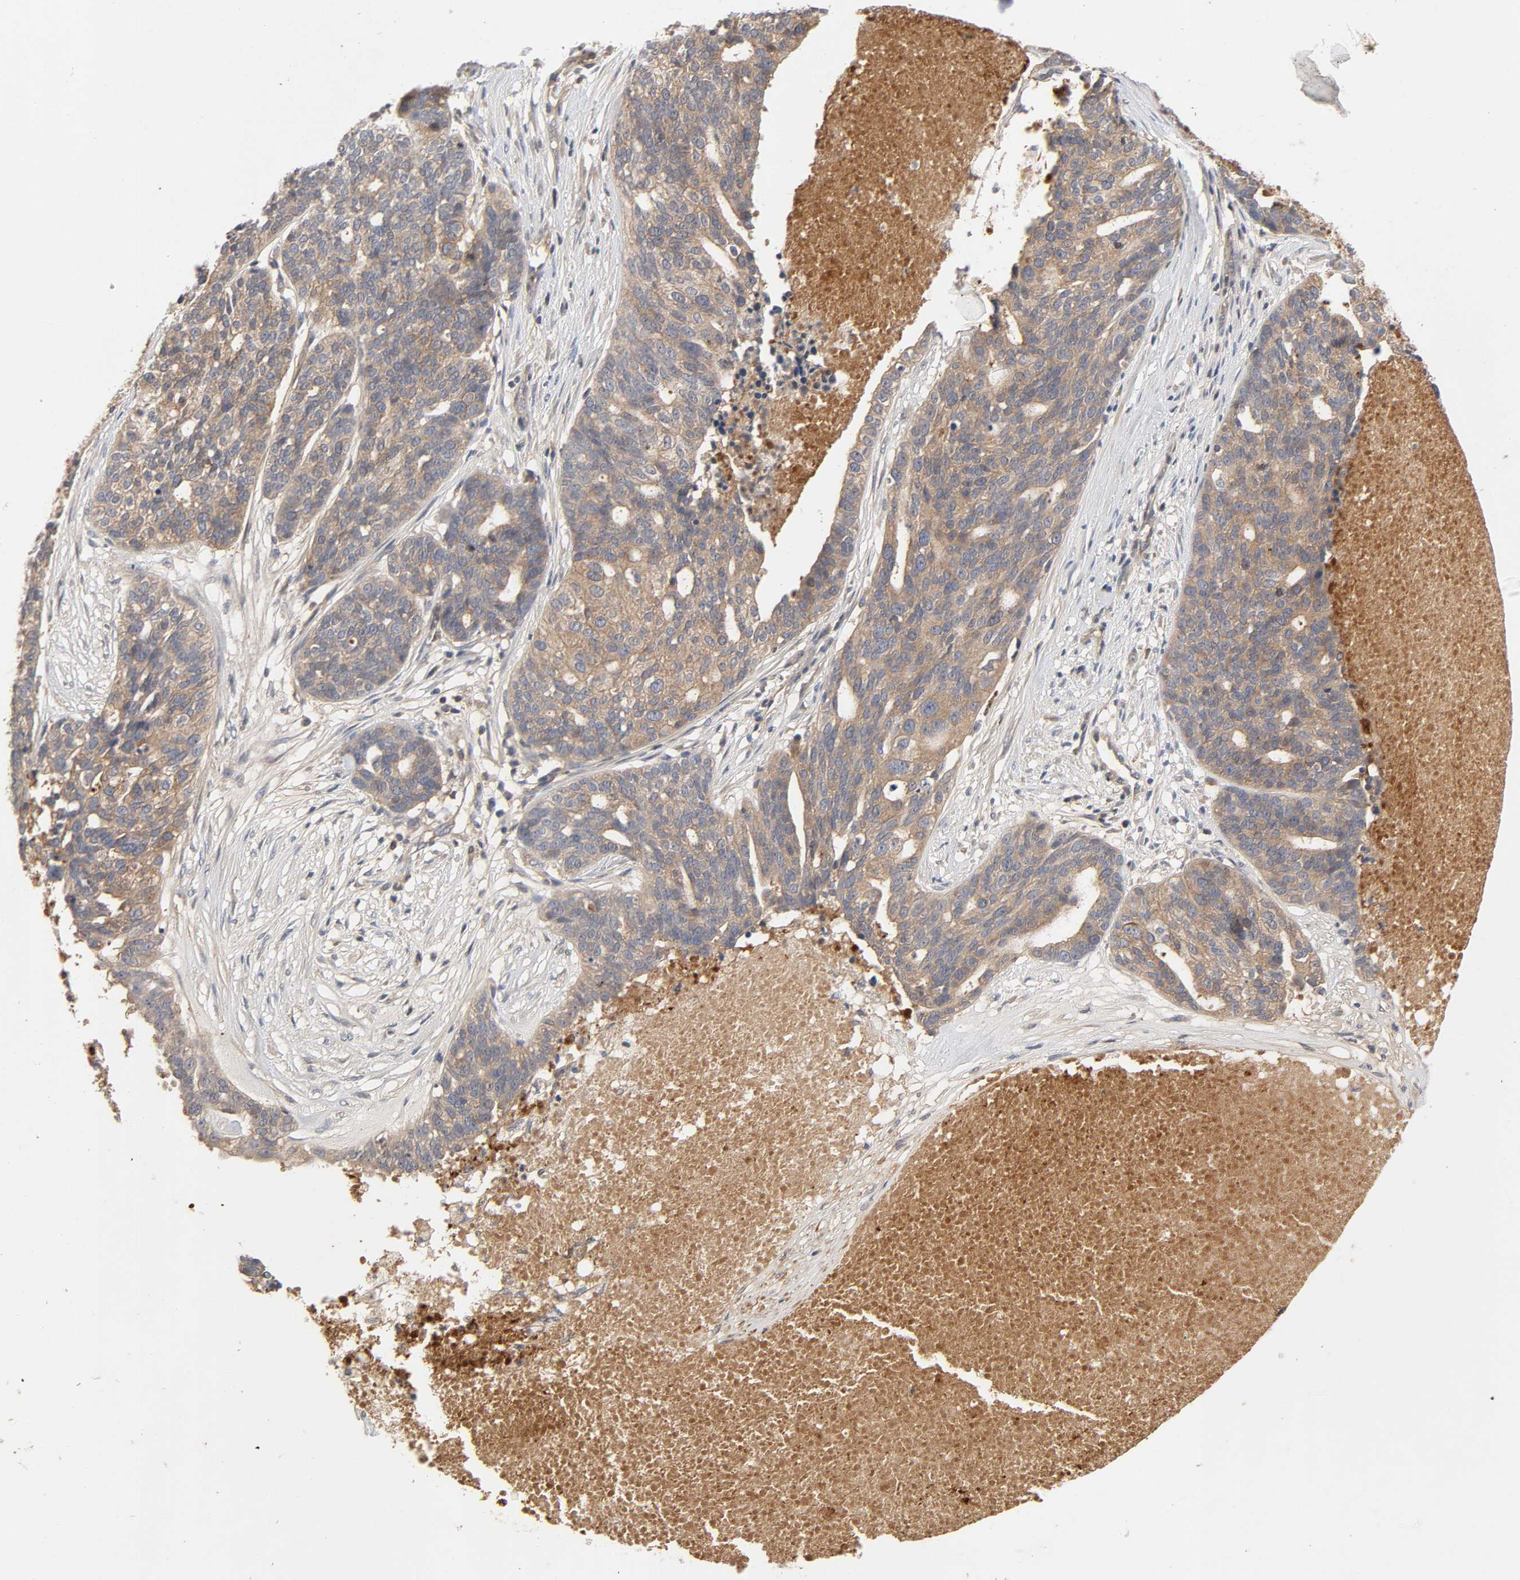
{"staining": {"intensity": "moderate", "quantity": ">75%", "location": "cytoplasmic/membranous"}, "tissue": "ovarian cancer", "cell_type": "Tumor cells", "image_type": "cancer", "snomed": [{"axis": "morphology", "description": "Cystadenocarcinoma, serous, NOS"}, {"axis": "topography", "description": "Ovary"}], "caption": "Protein expression analysis of ovarian cancer exhibits moderate cytoplasmic/membranous staining in approximately >75% of tumor cells.", "gene": "CPB2", "patient": {"sex": "female", "age": 59}}